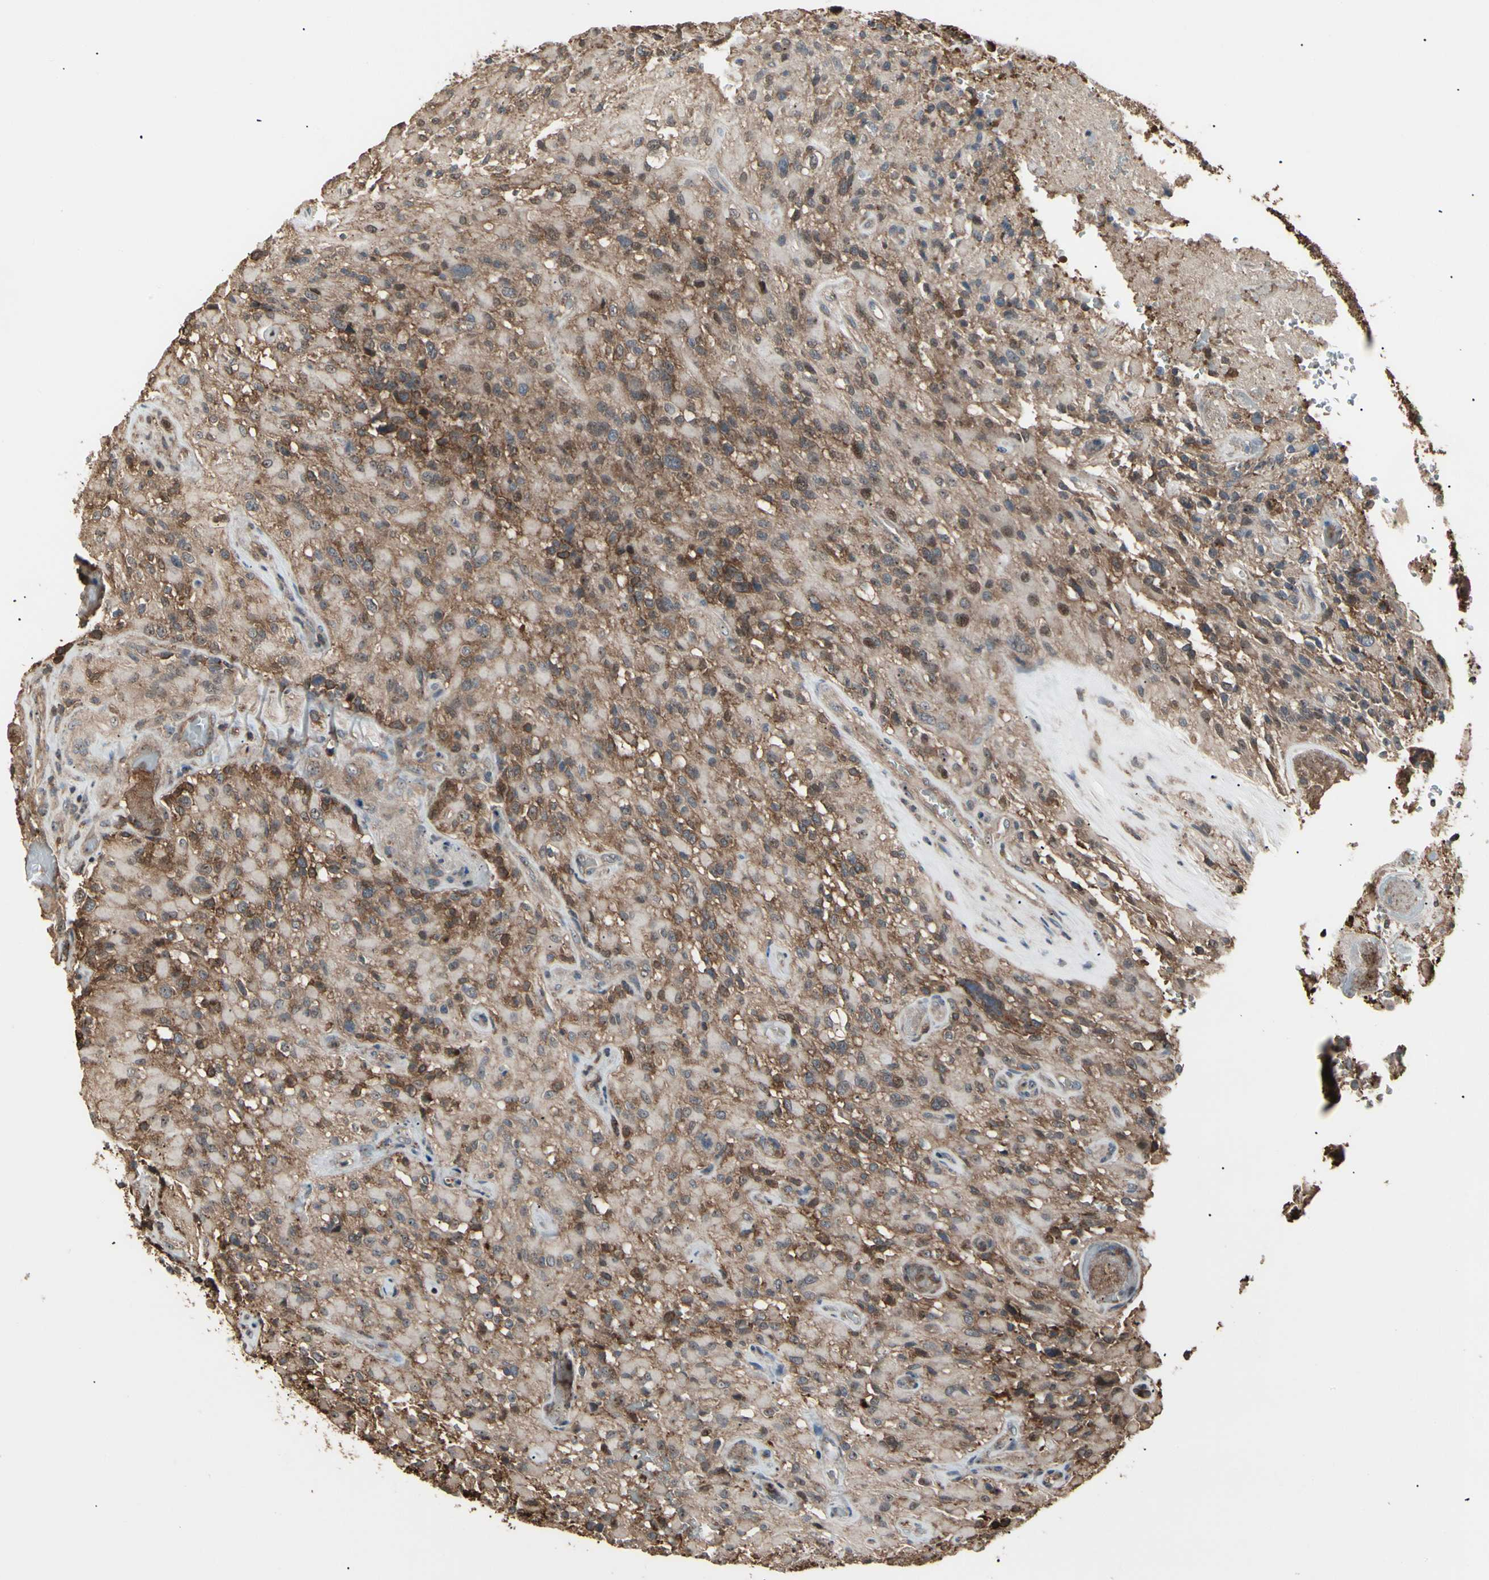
{"staining": {"intensity": "negative", "quantity": "none", "location": "none"}, "tissue": "glioma", "cell_type": "Tumor cells", "image_type": "cancer", "snomed": [{"axis": "morphology", "description": "Glioma, malignant, High grade"}, {"axis": "topography", "description": "Brain"}], "caption": "A high-resolution image shows immunohistochemistry staining of glioma, which displays no significant staining in tumor cells. (DAB IHC visualized using brightfield microscopy, high magnification).", "gene": "MAPK13", "patient": {"sex": "male", "age": 71}}